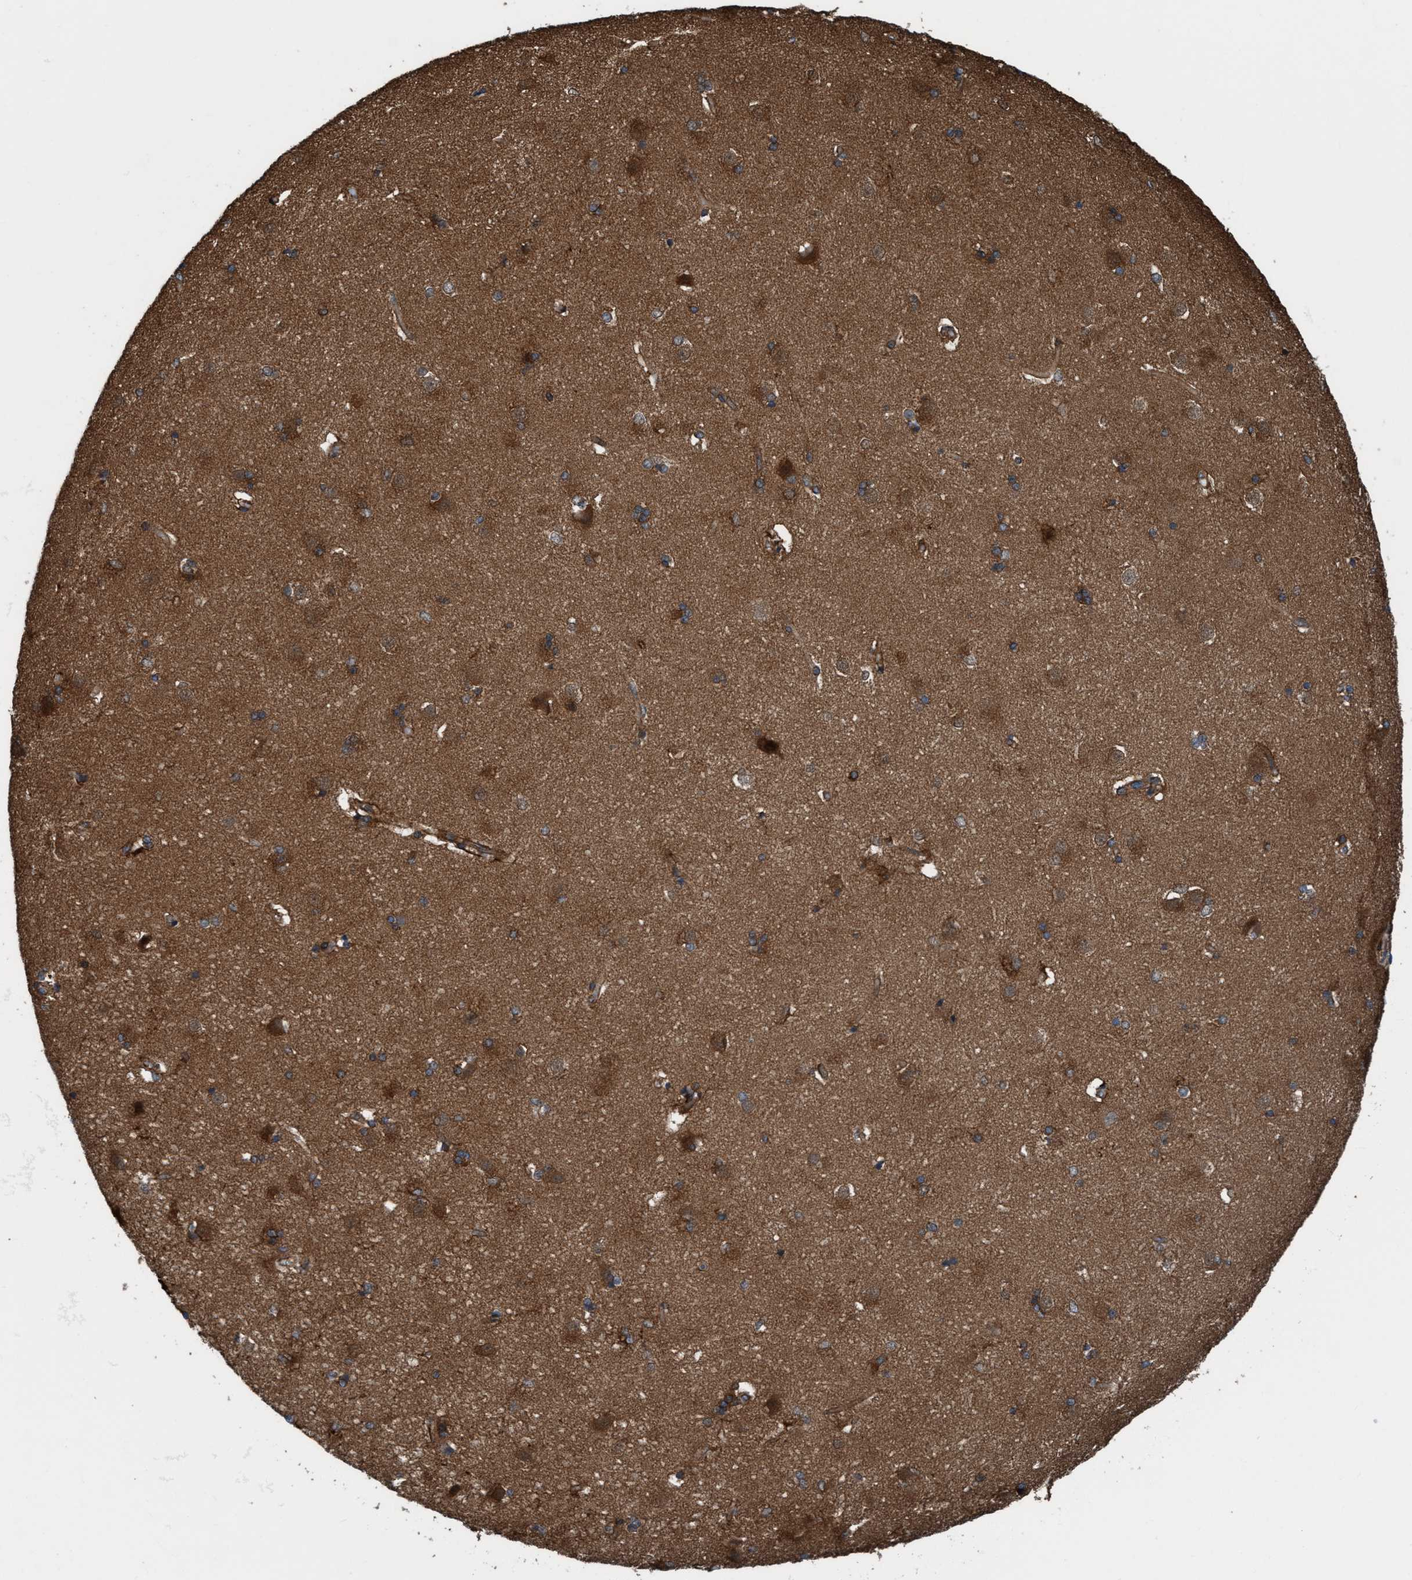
{"staining": {"intensity": "moderate", "quantity": ">75%", "location": "cytoplasmic/membranous"}, "tissue": "caudate", "cell_type": "Glial cells", "image_type": "normal", "snomed": [{"axis": "morphology", "description": "Normal tissue, NOS"}, {"axis": "topography", "description": "Lateral ventricle wall"}], "caption": "Caudate stained with immunohistochemistry reveals moderate cytoplasmic/membranous staining in approximately >75% of glial cells.", "gene": "NMT1", "patient": {"sex": "female", "age": 19}}